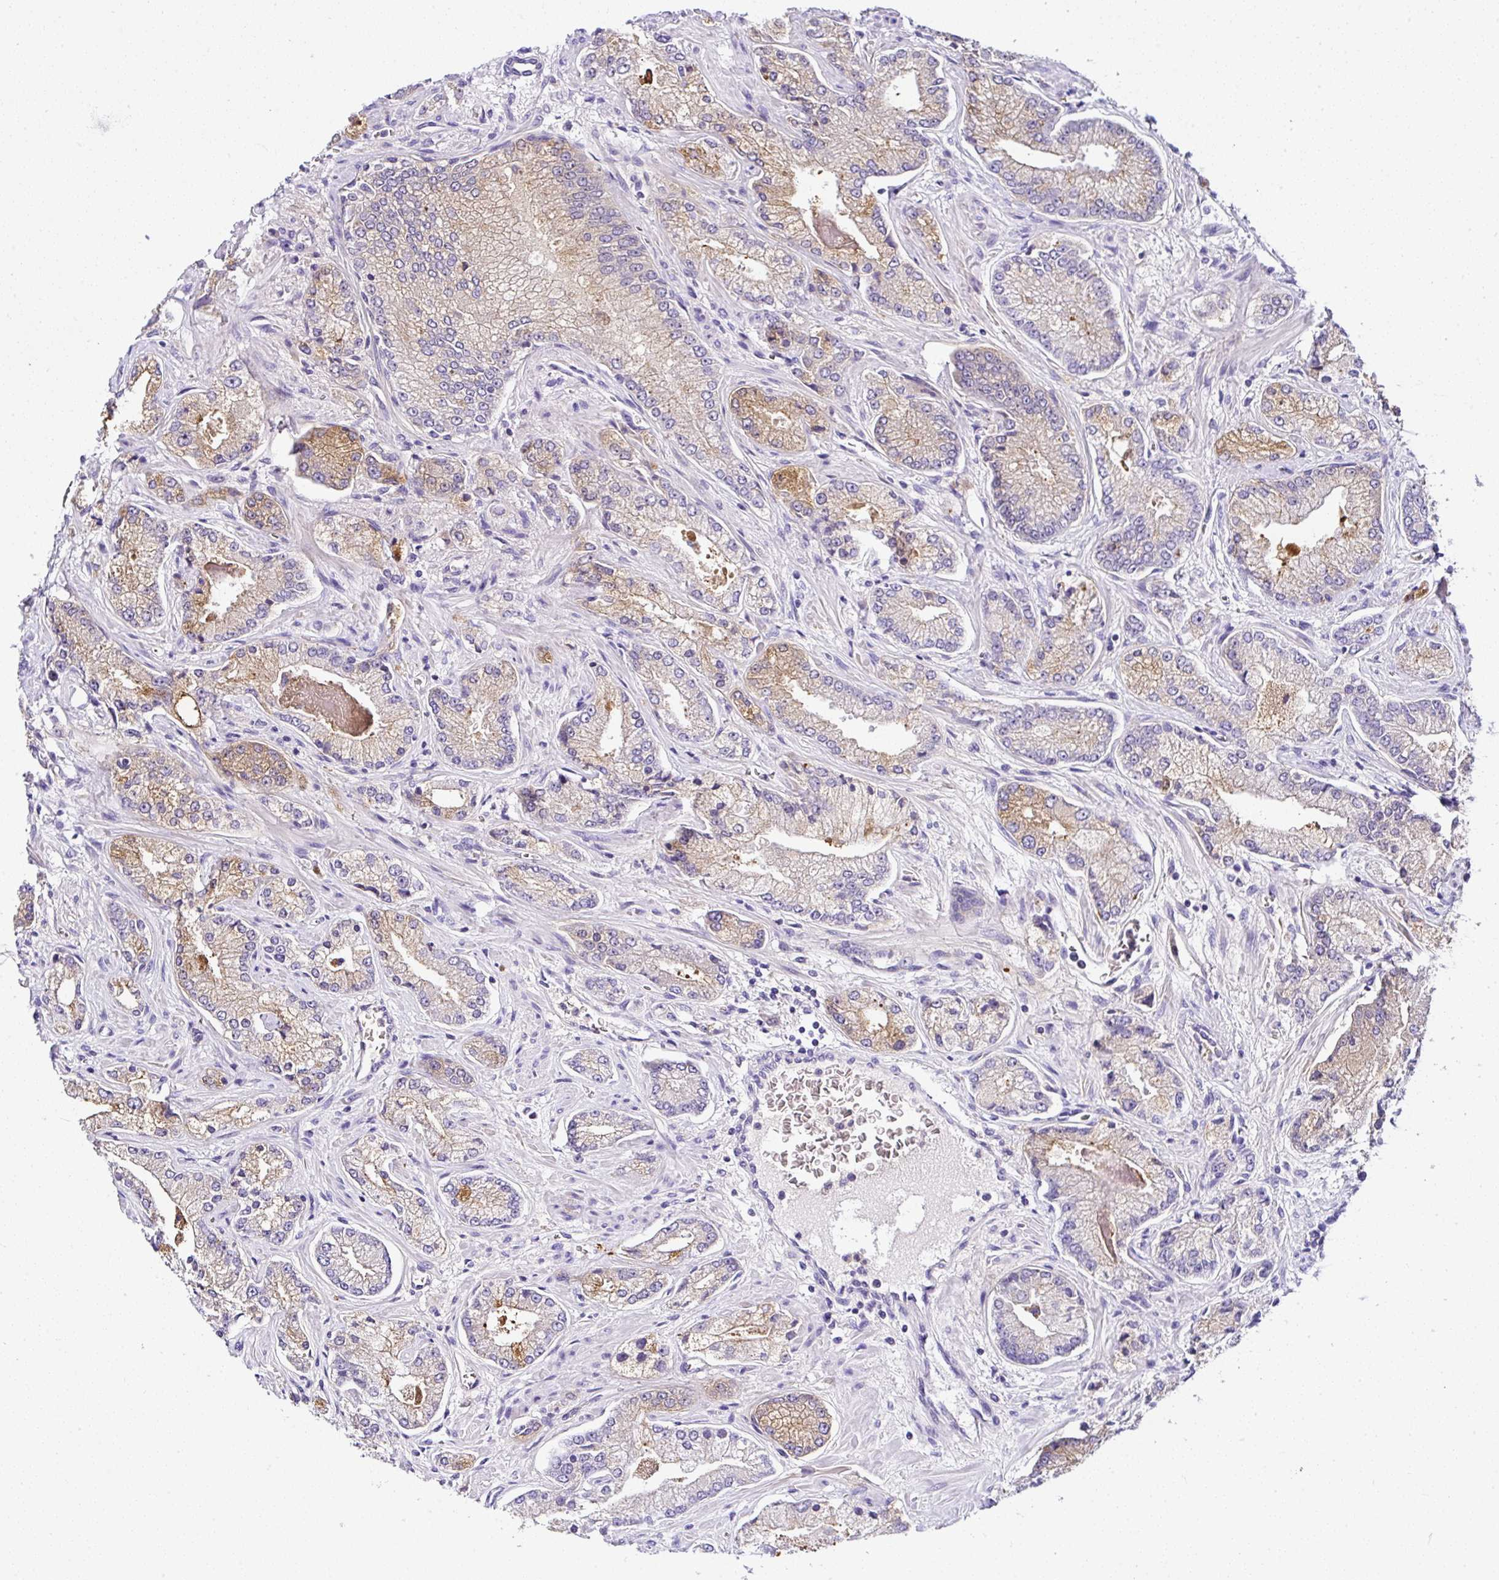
{"staining": {"intensity": "moderate", "quantity": "<25%", "location": "cytoplasmic/membranous"}, "tissue": "prostate cancer", "cell_type": "Tumor cells", "image_type": "cancer", "snomed": [{"axis": "morphology", "description": "Normal tissue, NOS"}, {"axis": "morphology", "description": "Adenocarcinoma, High grade"}, {"axis": "topography", "description": "Prostate"}, {"axis": "topography", "description": "Peripheral nerve tissue"}], "caption": "Immunohistochemistry micrograph of neoplastic tissue: prostate high-grade adenocarcinoma stained using immunohistochemistry demonstrates low levels of moderate protein expression localized specifically in the cytoplasmic/membranous of tumor cells, appearing as a cytoplasmic/membranous brown color.", "gene": "DEPDC5", "patient": {"sex": "male", "age": 68}}